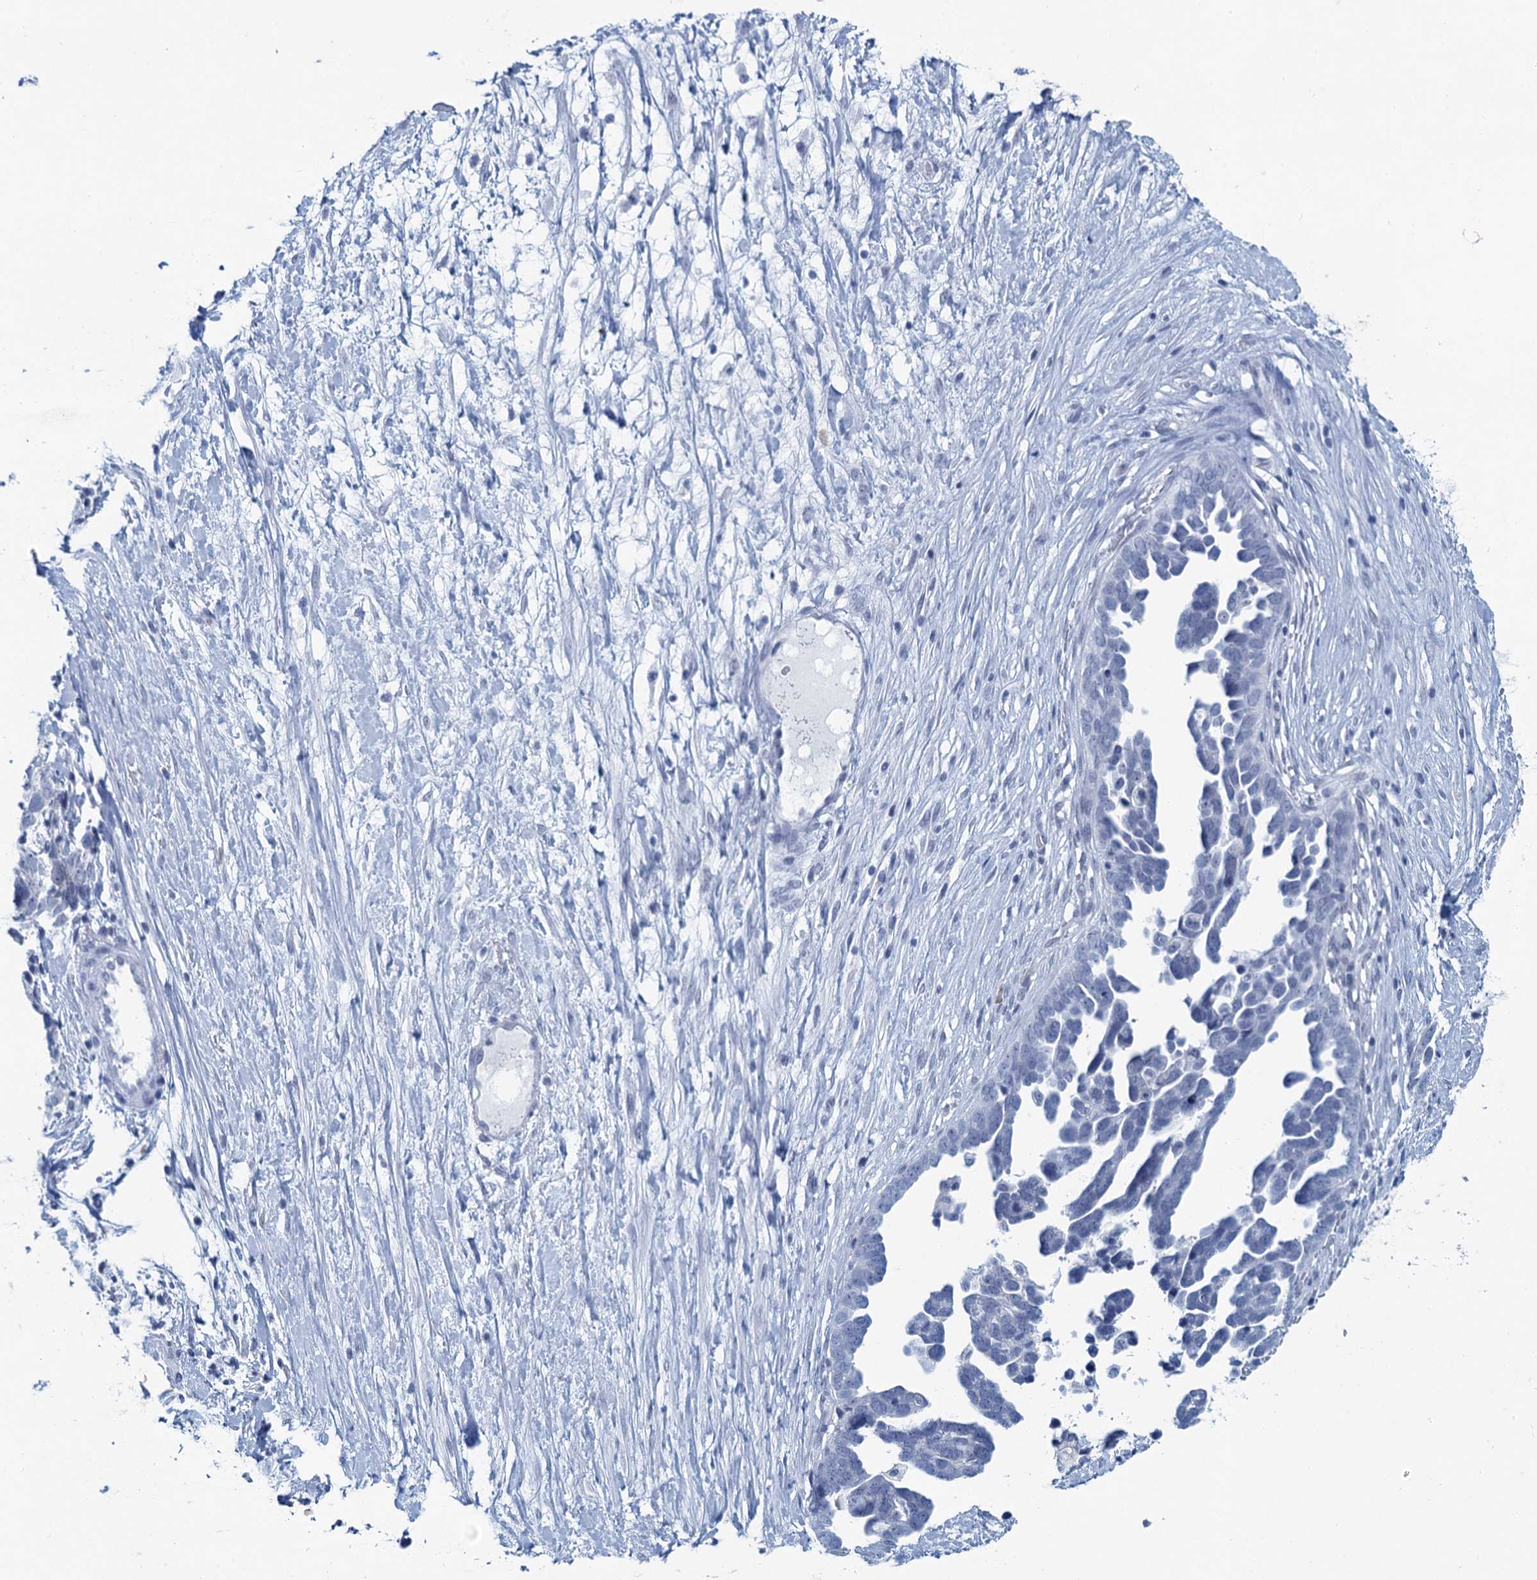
{"staining": {"intensity": "negative", "quantity": "none", "location": "none"}, "tissue": "ovarian cancer", "cell_type": "Tumor cells", "image_type": "cancer", "snomed": [{"axis": "morphology", "description": "Cystadenocarcinoma, serous, NOS"}, {"axis": "topography", "description": "Ovary"}], "caption": "The image shows no significant expression in tumor cells of ovarian cancer.", "gene": "HAPSTR1", "patient": {"sex": "female", "age": 54}}